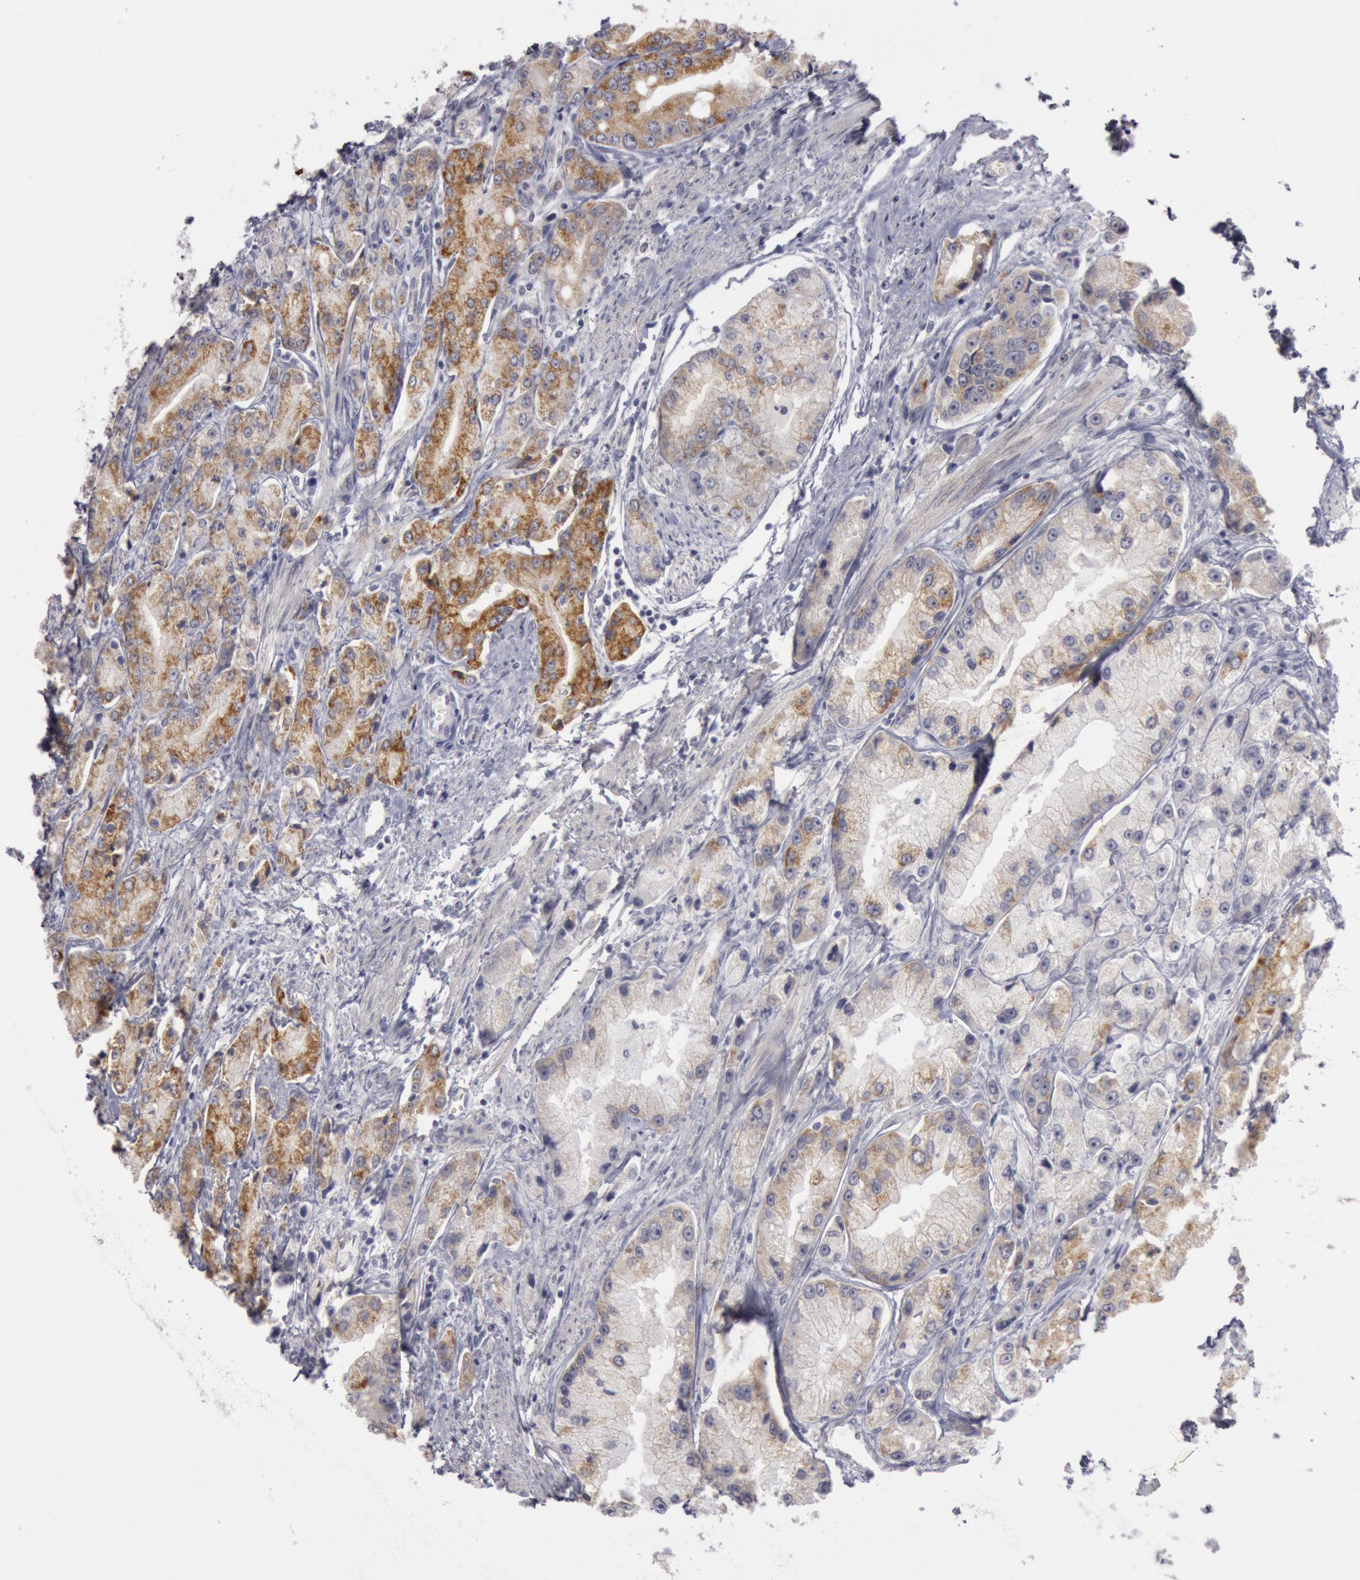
{"staining": {"intensity": "moderate", "quantity": "25%-75%", "location": "cytoplasmic/membranous"}, "tissue": "prostate cancer", "cell_type": "Tumor cells", "image_type": "cancer", "snomed": [{"axis": "morphology", "description": "Adenocarcinoma, Medium grade"}, {"axis": "topography", "description": "Prostate"}], "caption": "Prostate cancer stained for a protein demonstrates moderate cytoplasmic/membranous positivity in tumor cells.", "gene": "JOSD1", "patient": {"sex": "male", "age": 72}}